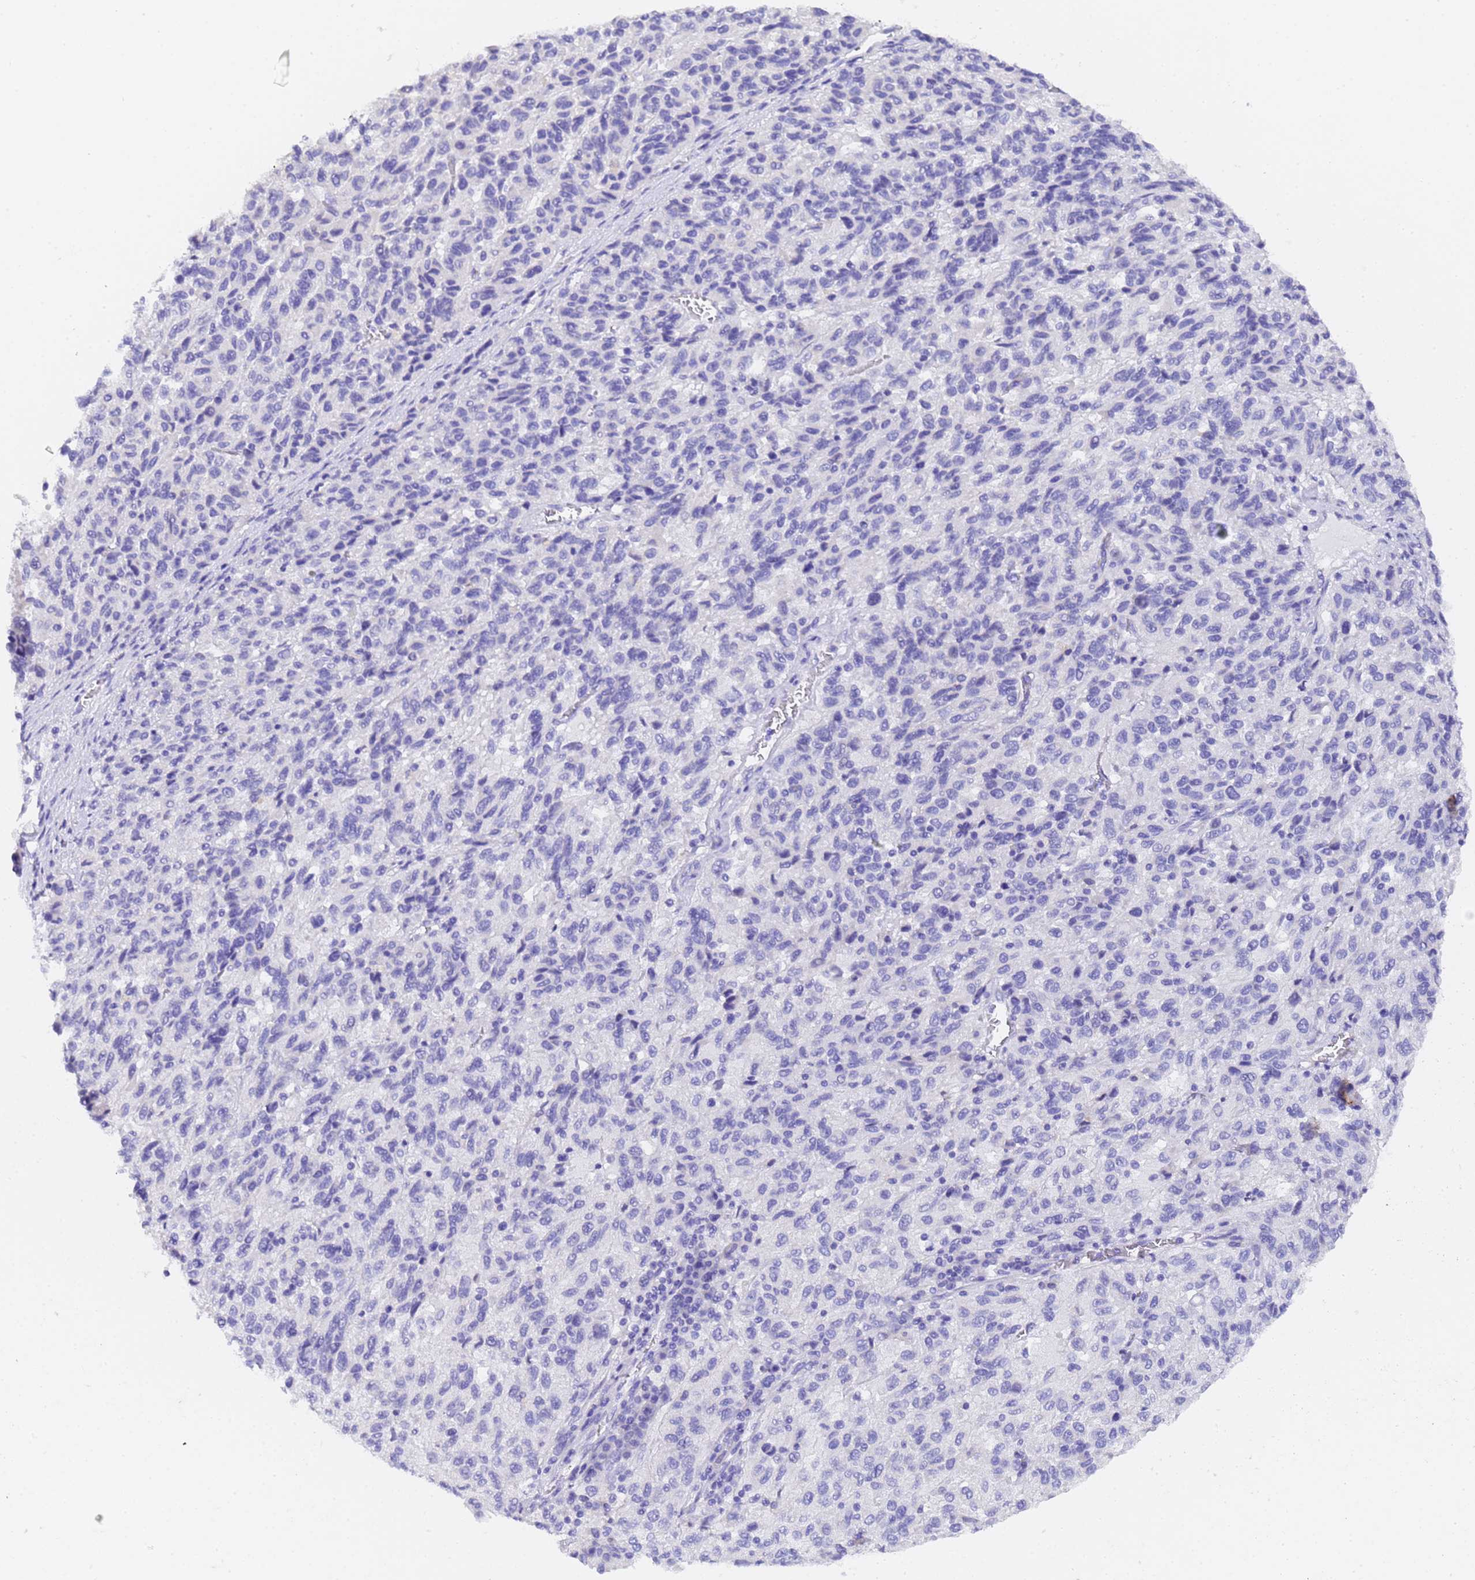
{"staining": {"intensity": "negative", "quantity": "none", "location": "none"}, "tissue": "melanoma", "cell_type": "Tumor cells", "image_type": "cancer", "snomed": [{"axis": "morphology", "description": "Malignant melanoma, Metastatic site"}, {"axis": "topography", "description": "Lung"}], "caption": "Immunohistochemistry histopathology image of neoplastic tissue: melanoma stained with DAB displays no significant protein positivity in tumor cells.", "gene": "GABRA1", "patient": {"sex": "male", "age": 64}}